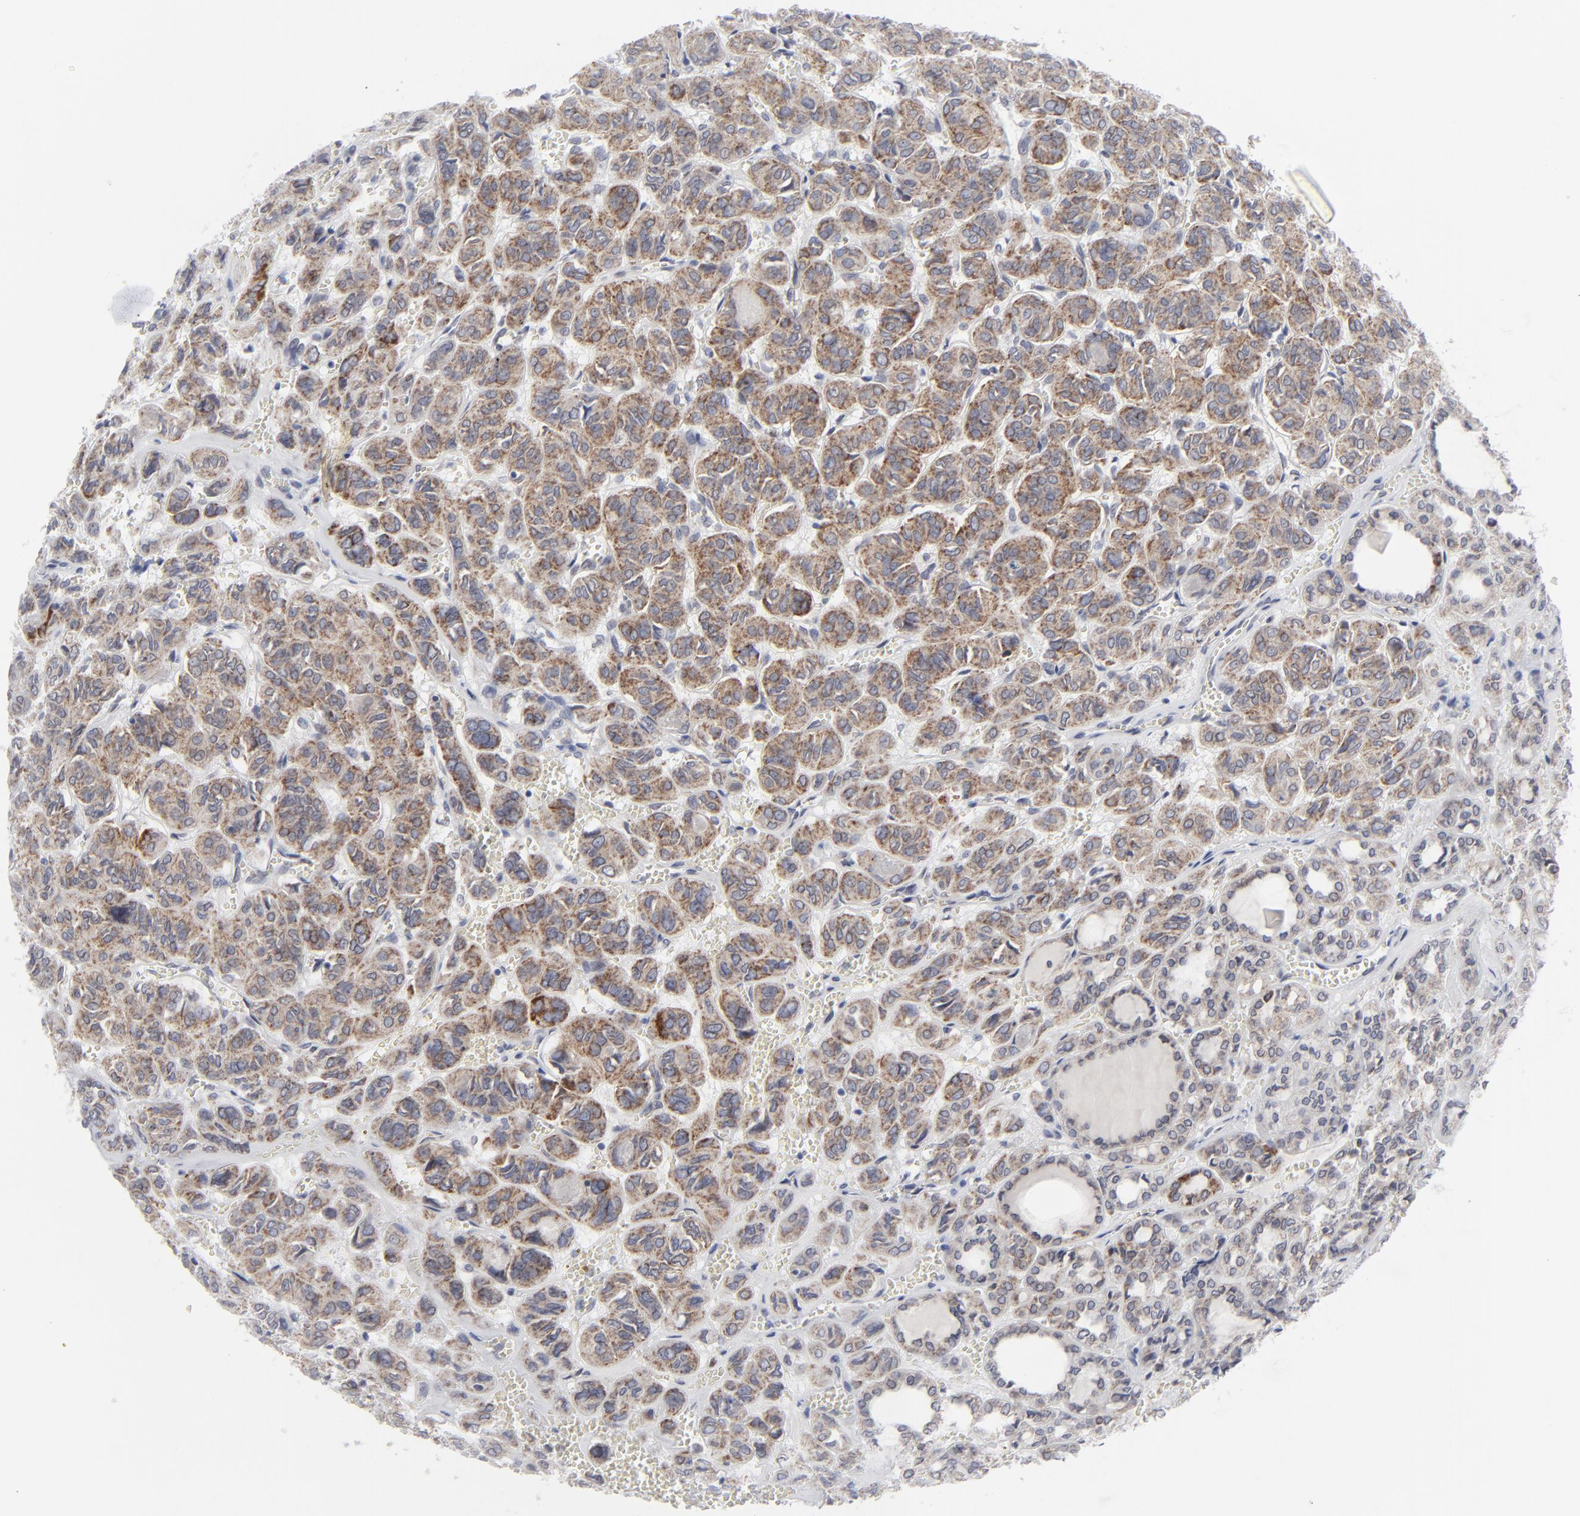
{"staining": {"intensity": "strong", "quantity": ">75%", "location": "cytoplasmic/membranous"}, "tissue": "thyroid cancer", "cell_type": "Tumor cells", "image_type": "cancer", "snomed": [{"axis": "morphology", "description": "Follicular adenoma carcinoma, NOS"}, {"axis": "topography", "description": "Thyroid gland"}], "caption": "Approximately >75% of tumor cells in follicular adenoma carcinoma (thyroid) show strong cytoplasmic/membranous protein expression as visualized by brown immunohistochemical staining.", "gene": "NUP88", "patient": {"sex": "female", "age": 71}}